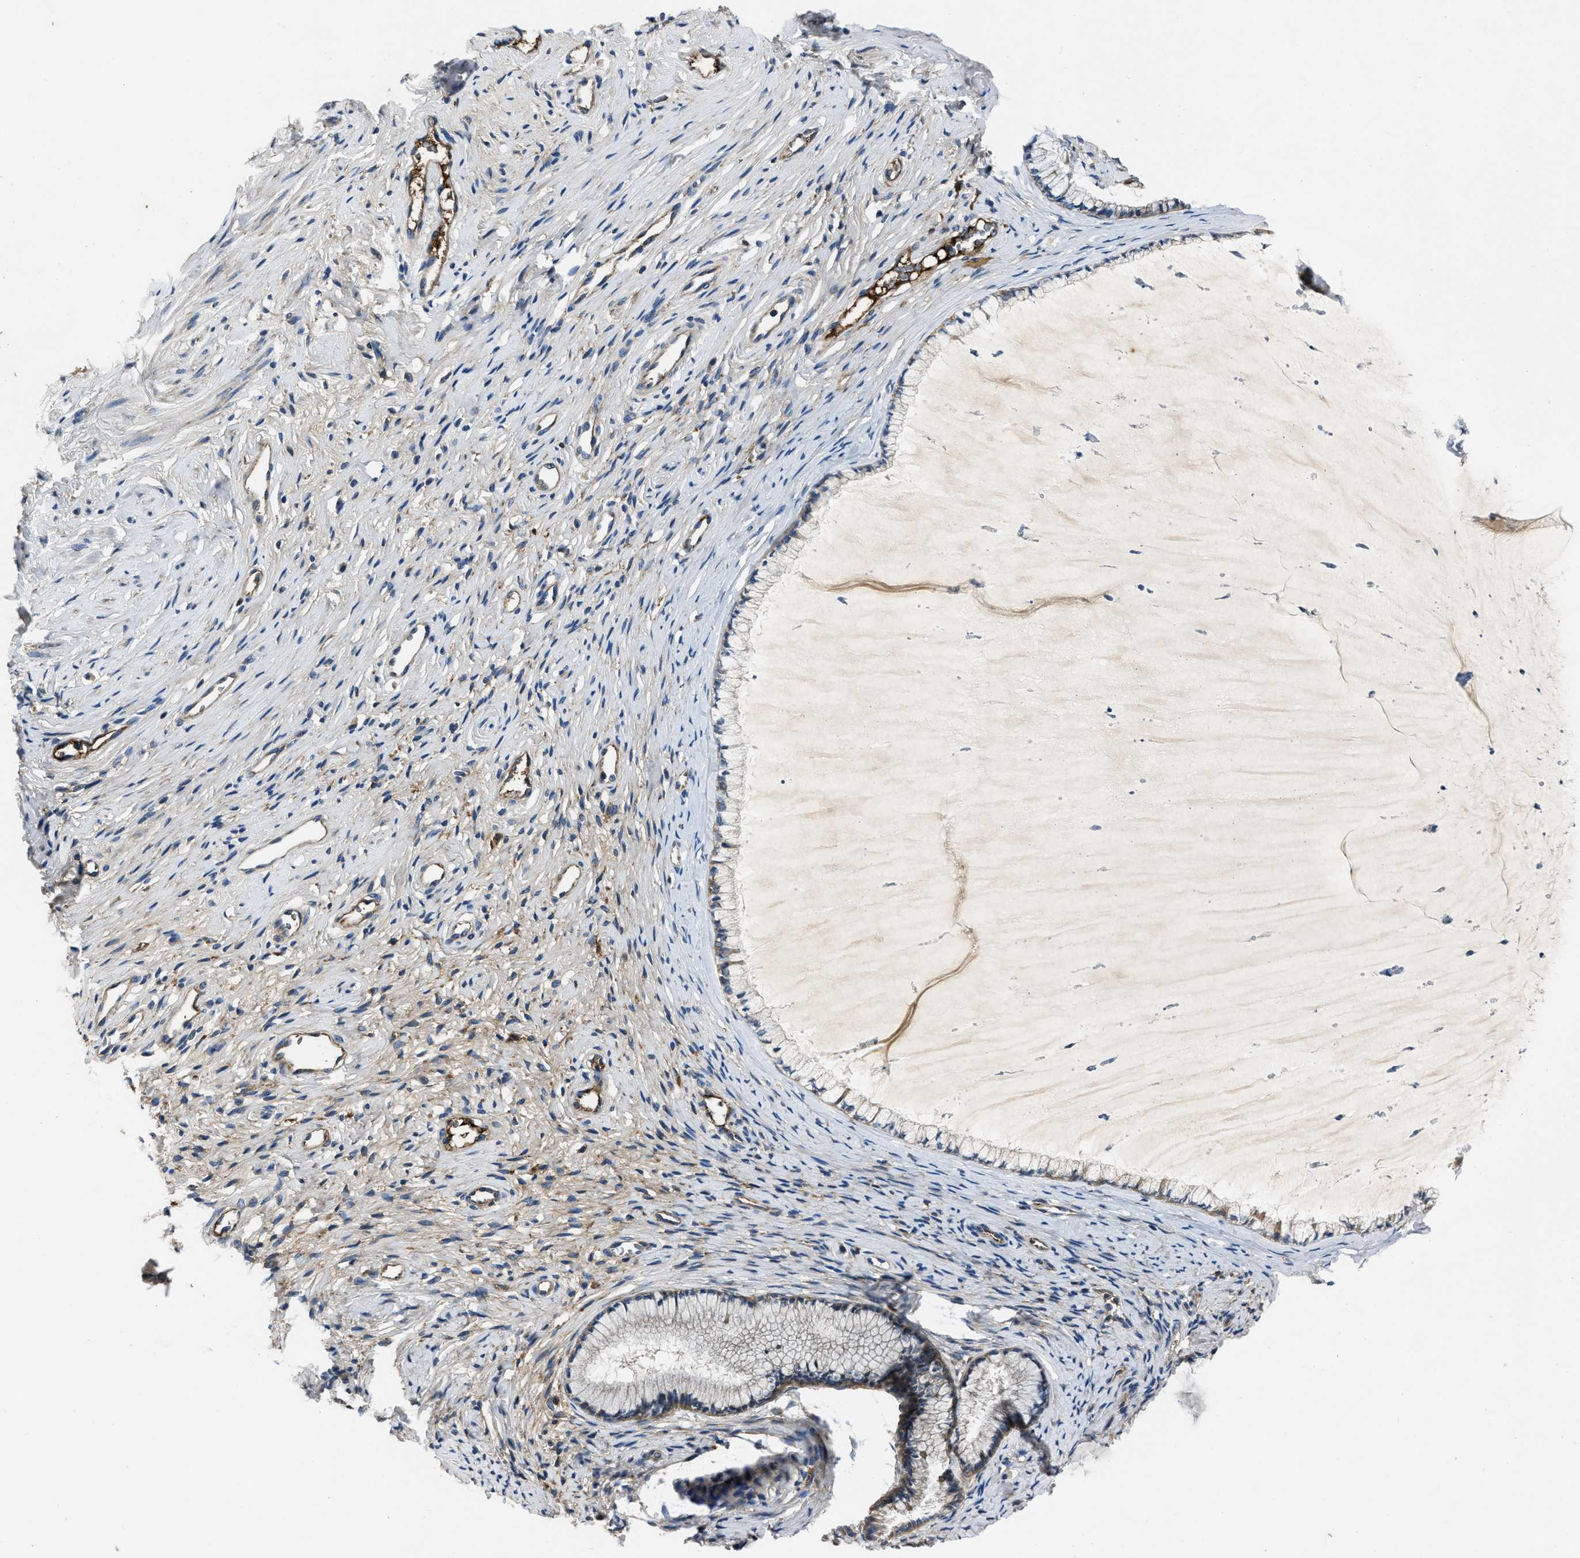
{"staining": {"intensity": "strong", "quantity": "25%-75%", "location": "cytoplasmic/membranous"}, "tissue": "cervix", "cell_type": "Glandular cells", "image_type": "normal", "snomed": [{"axis": "morphology", "description": "Normal tissue, NOS"}, {"axis": "topography", "description": "Cervix"}], "caption": "Immunohistochemistry (DAB (3,3'-diaminobenzidine)) staining of unremarkable cervix demonstrates strong cytoplasmic/membranous protein positivity in approximately 25%-75% of glandular cells. Immunohistochemistry stains the protein of interest in brown and the nuclei are stained blue.", "gene": "ERC1", "patient": {"sex": "female", "age": 77}}